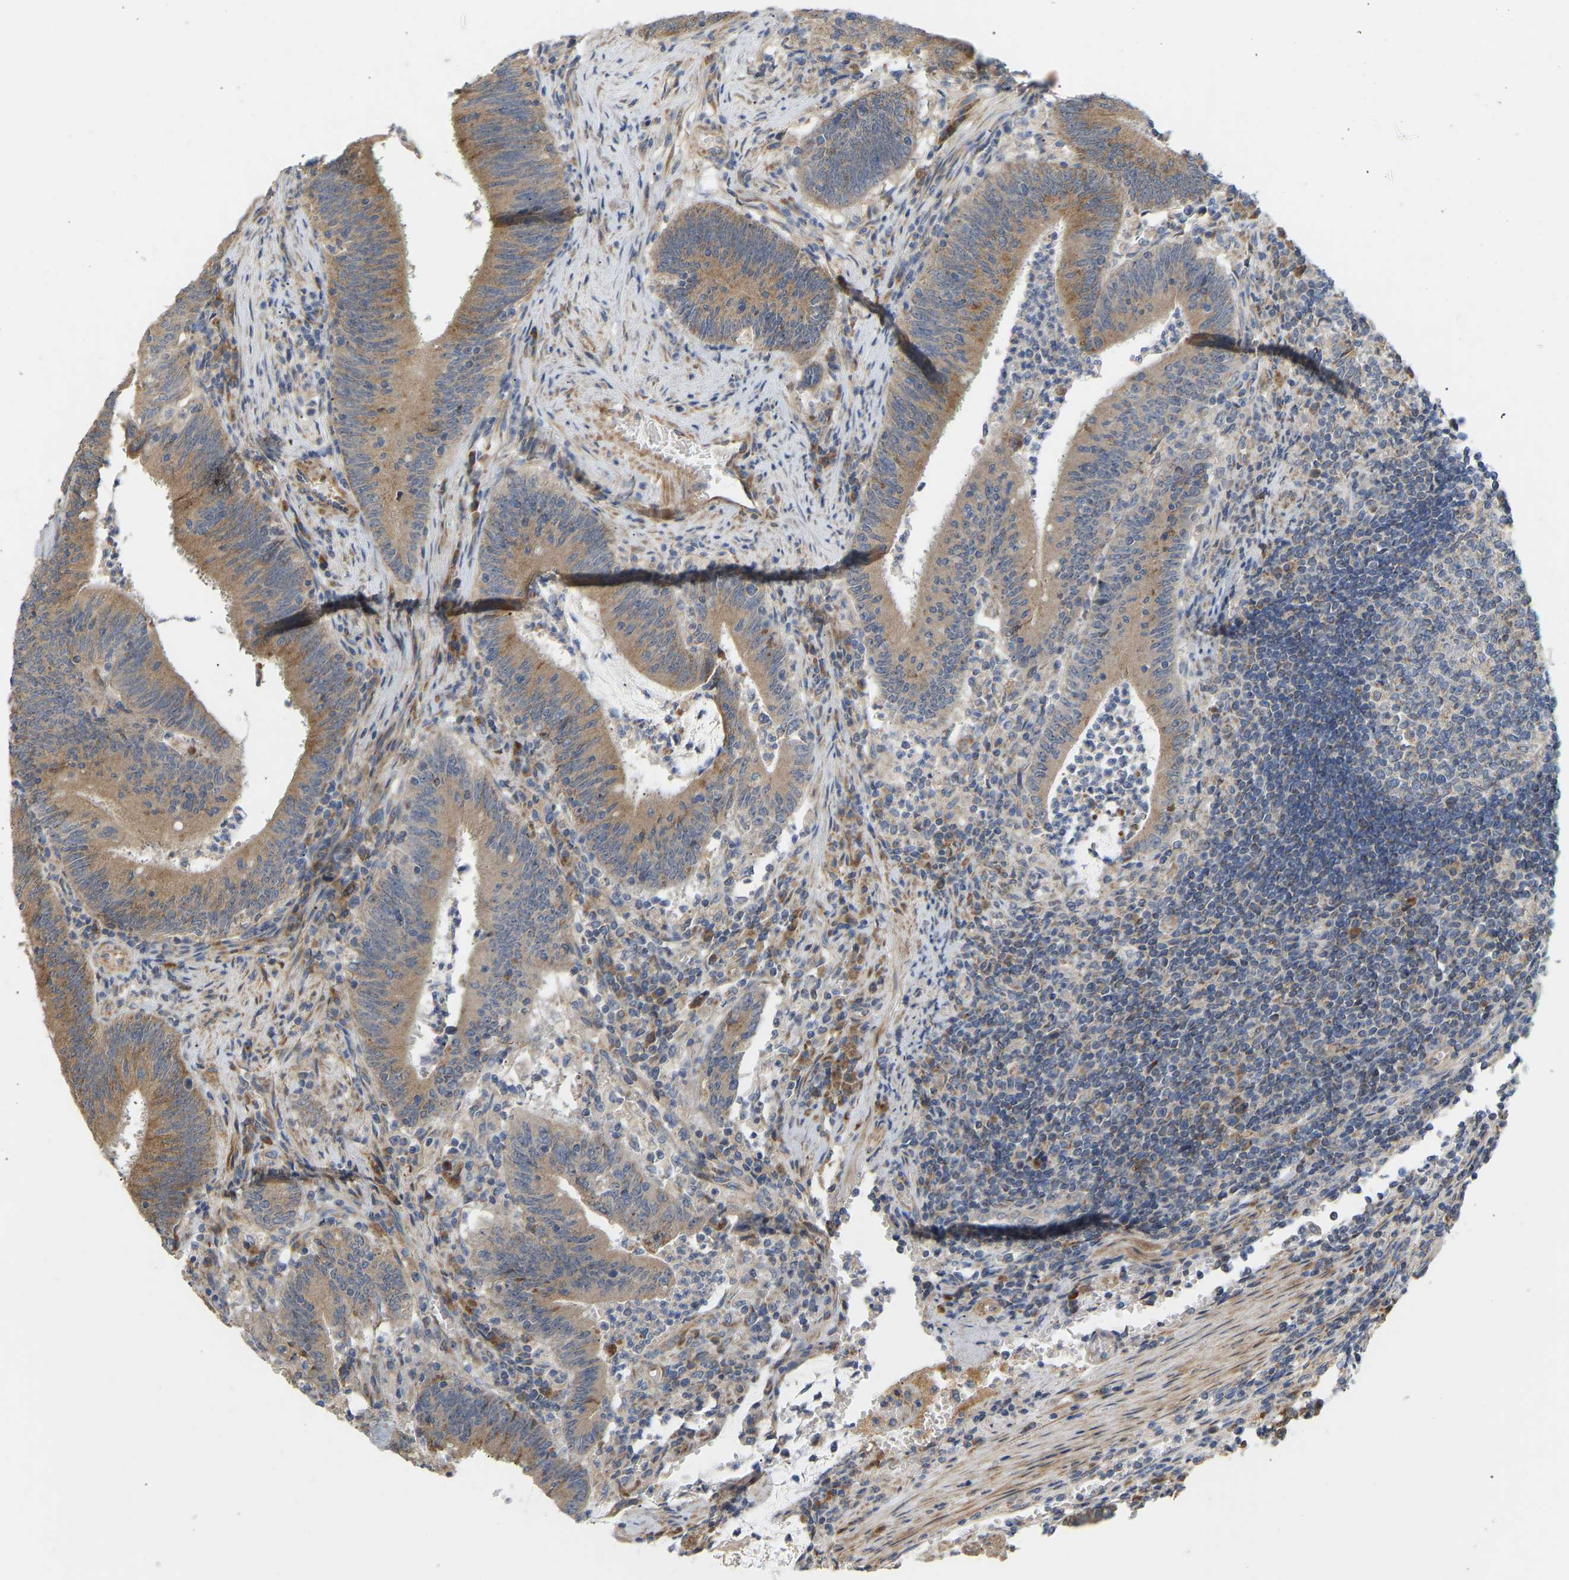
{"staining": {"intensity": "moderate", "quantity": ">75%", "location": "cytoplasmic/membranous"}, "tissue": "colorectal cancer", "cell_type": "Tumor cells", "image_type": "cancer", "snomed": [{"axis": "morphology", "description": "Normal tissue, NOS"}, {"axis": "morphology", "description": "Adenocarcinoma, NOS"}, {"axis": "topography", "description": "Rectum"}], "caption": "High-power microscopy captured an immunohistochemistry micrograph of adenocarcinoma (colorectal), revealing moderate cytoplasmic/membranous expression in about >75% of tumor cells.", "gene": "HACD2", "patient": {"sex": "female", "age": 66}}